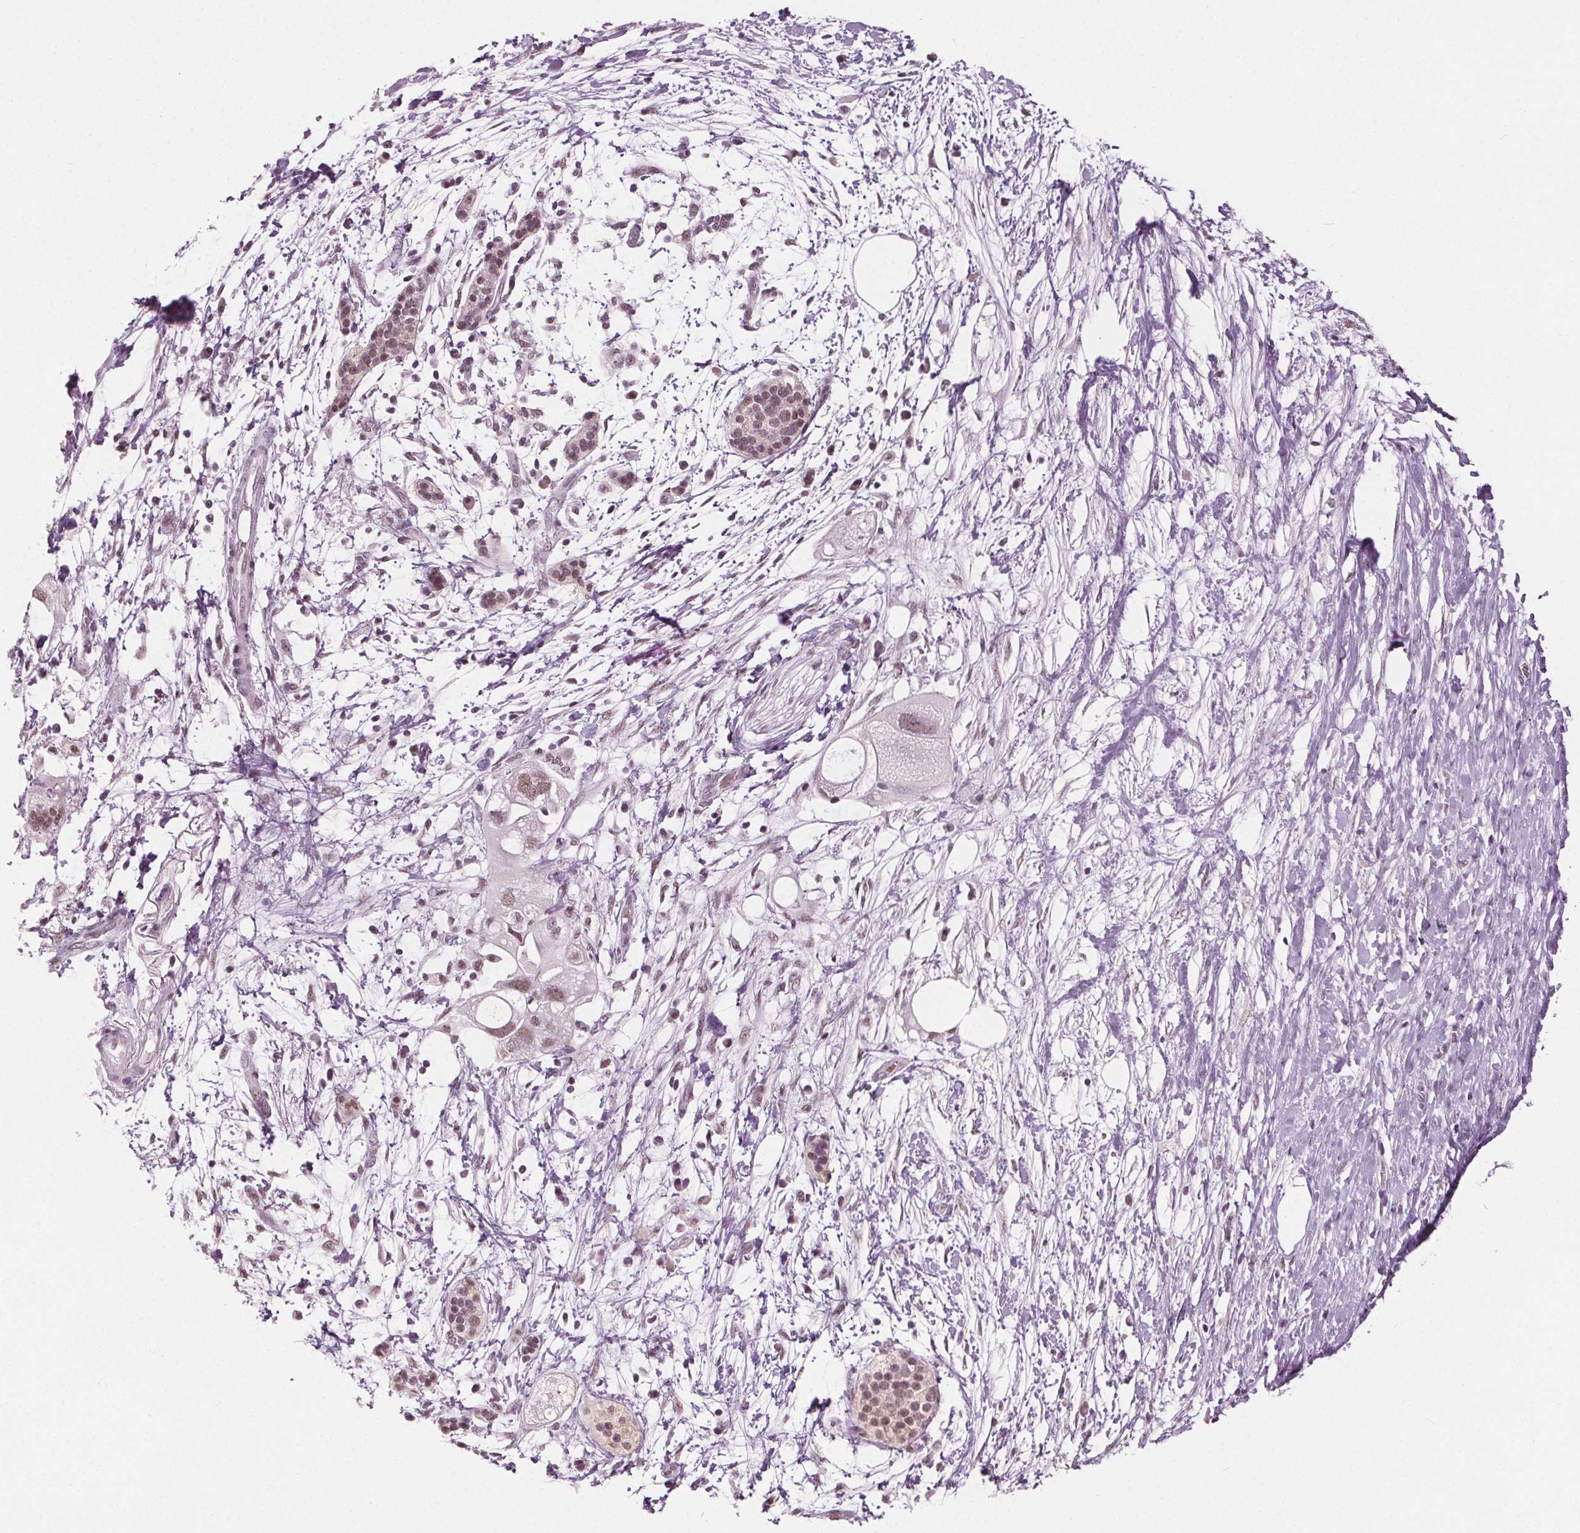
{"staining": {"intensity": "moderate", "quantity": ">75%", "location": "nuclear"}, "tissue": "pancreatic cancer", "cell_type": "Tumor cells", "image_type": "cancer", "snomed": [{"axis": "morphology", "description": "Adenocarcinoma, NOS"}, {"axis": "topography", "description": "Pancreas"}], "caption": "This photomicrograph exhibits IHC staining of pancreatic adenocarcinoma, with medium moderate nuclear expression in about >75% of tumor cells.", "gene": "IWS1", "patient": {"sex": "female", "age": 72}}